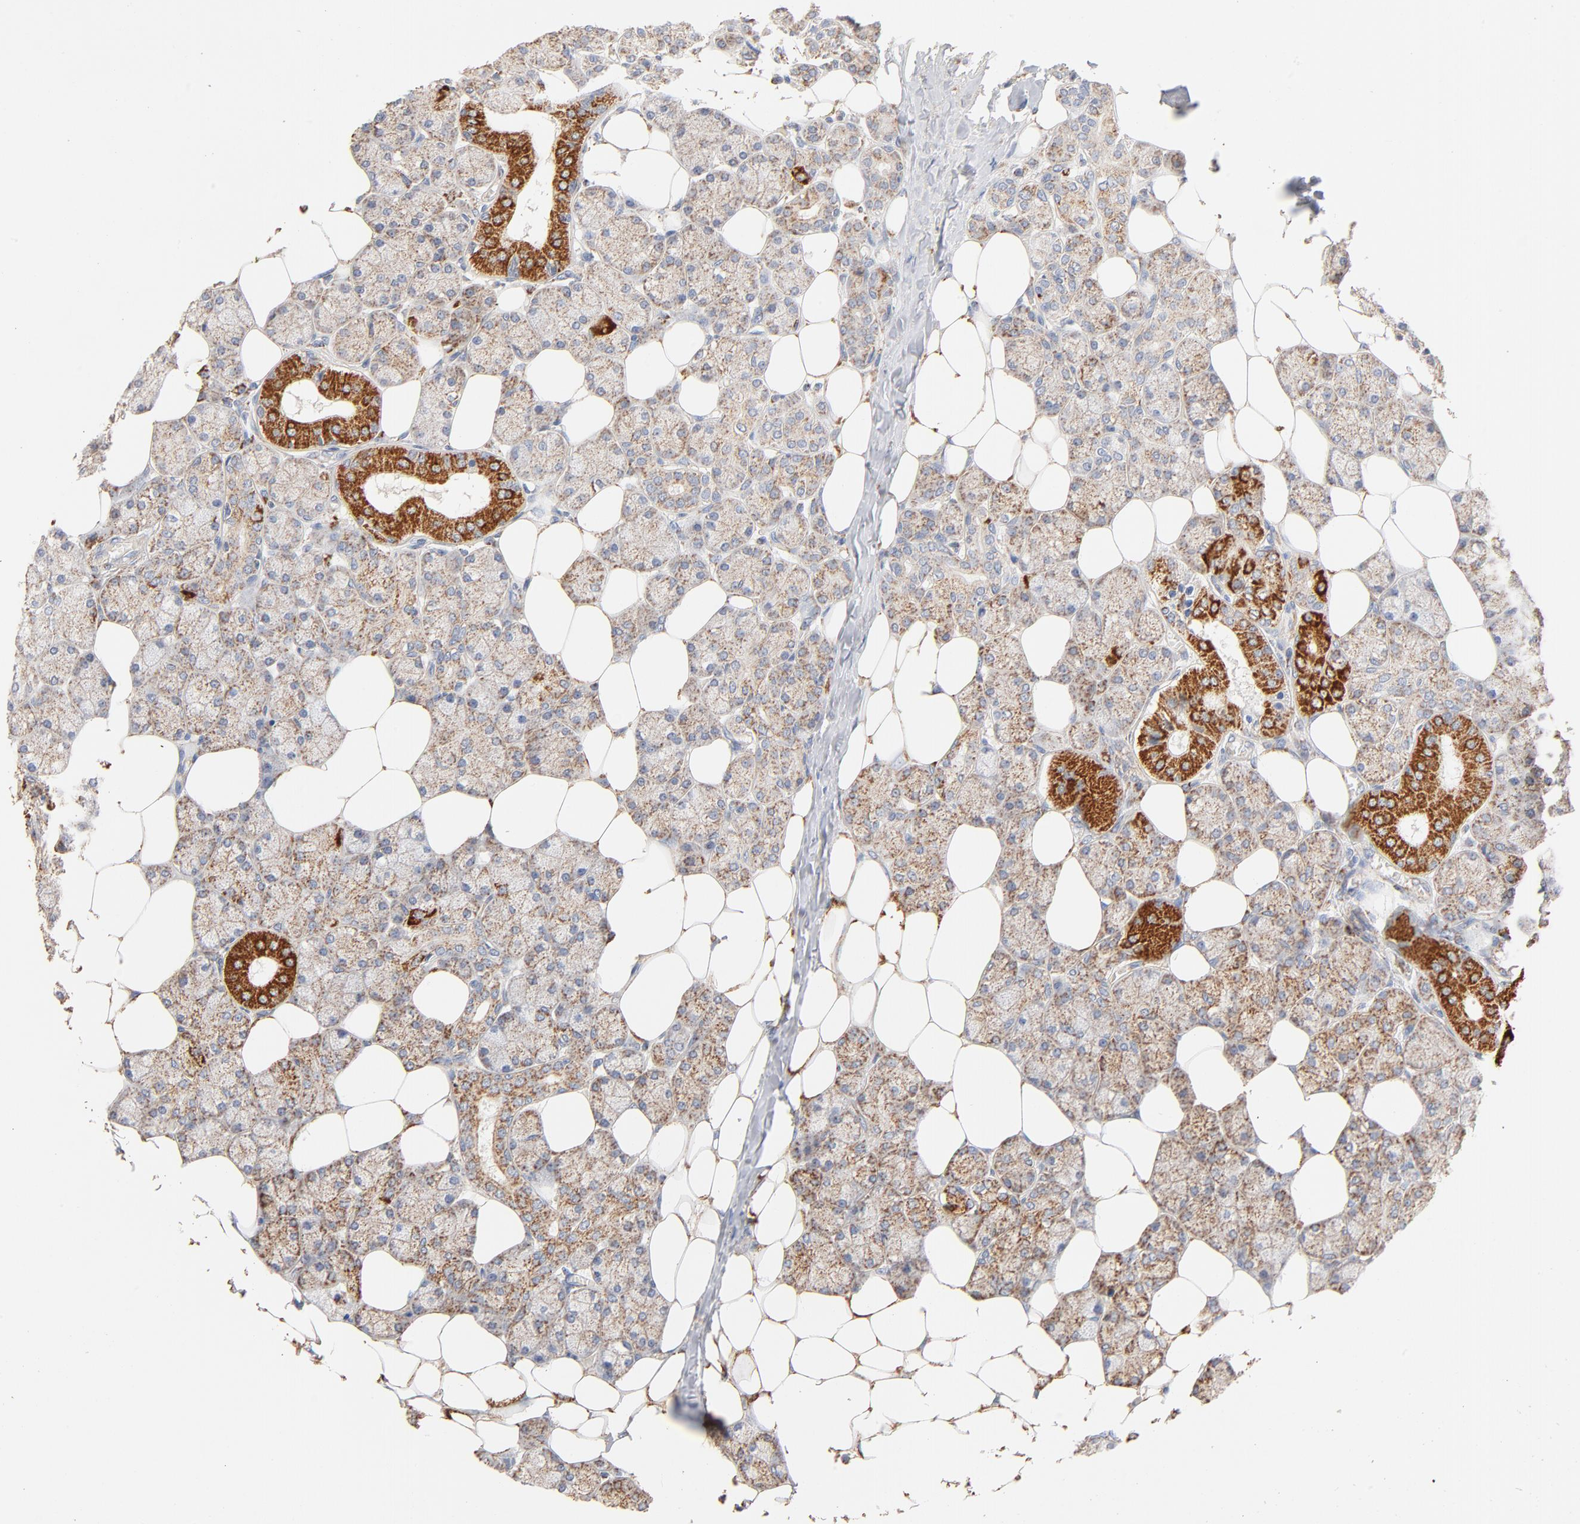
{"staining": {"intensity": "moderate", "quantity": ">75%", "location": "cytoplasmic/membranous"}, "tissue": "head and neck cancer", "cell_type": "Tumor cells", "image_type": "cancer", "snomed": [{"axis": "morphology", "description": "Normal tissue, NOS"}, {"axis": "morphology", "description": "Adenocarcinoma, NOS"}, {"axis": "topography", "description": "Salivary gland"}, {"axis": "topography", "description": "Head-Neck"}], "caption": "High-power microscopy captured an immunohistochemistry image of head and neck cancer (adenocarcinoma), revealing moderate cytoplasmic/membranous positivity in approximately >75% of tumor cells.", "gene": "UQCRC1", "patient": {"sex": "male", "age": 80}}